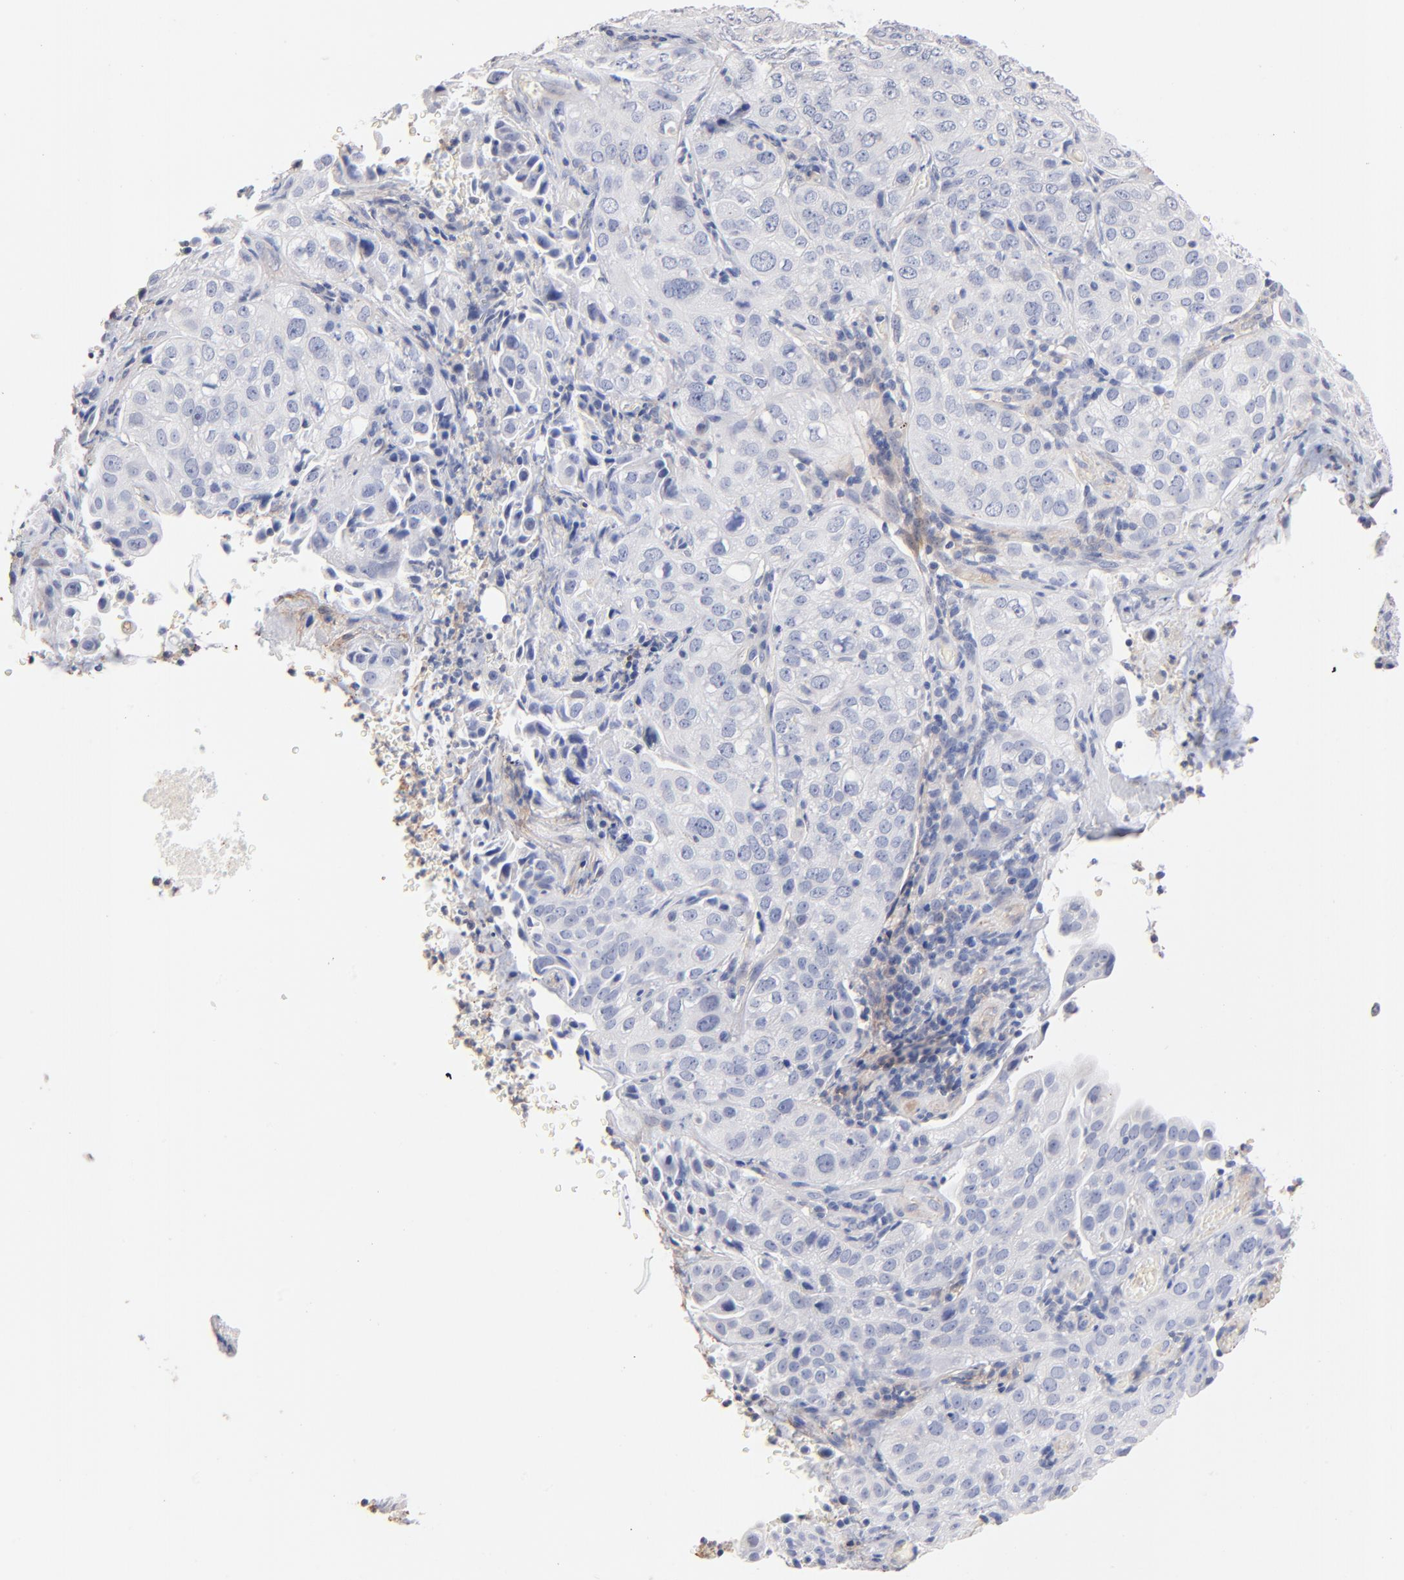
{"staining": {"intensity": "negative", "quantity": "none", "location": "none"}, "tissue": "cervical cancer", "cell_type": "Tumor cells", "image_type": "cancer", "snomed": [{"axis": "morphology", "description": "Squamous cell carcinoma, NOS"}, {"axis": "topography", "description": "Cervix"}], "caption": "Cervical cancer was stained to show a protein in brown. There is no significant staining in tumor cells.", "gene": "ITGA8", "patient": {"sex": "female", "age": 38}}